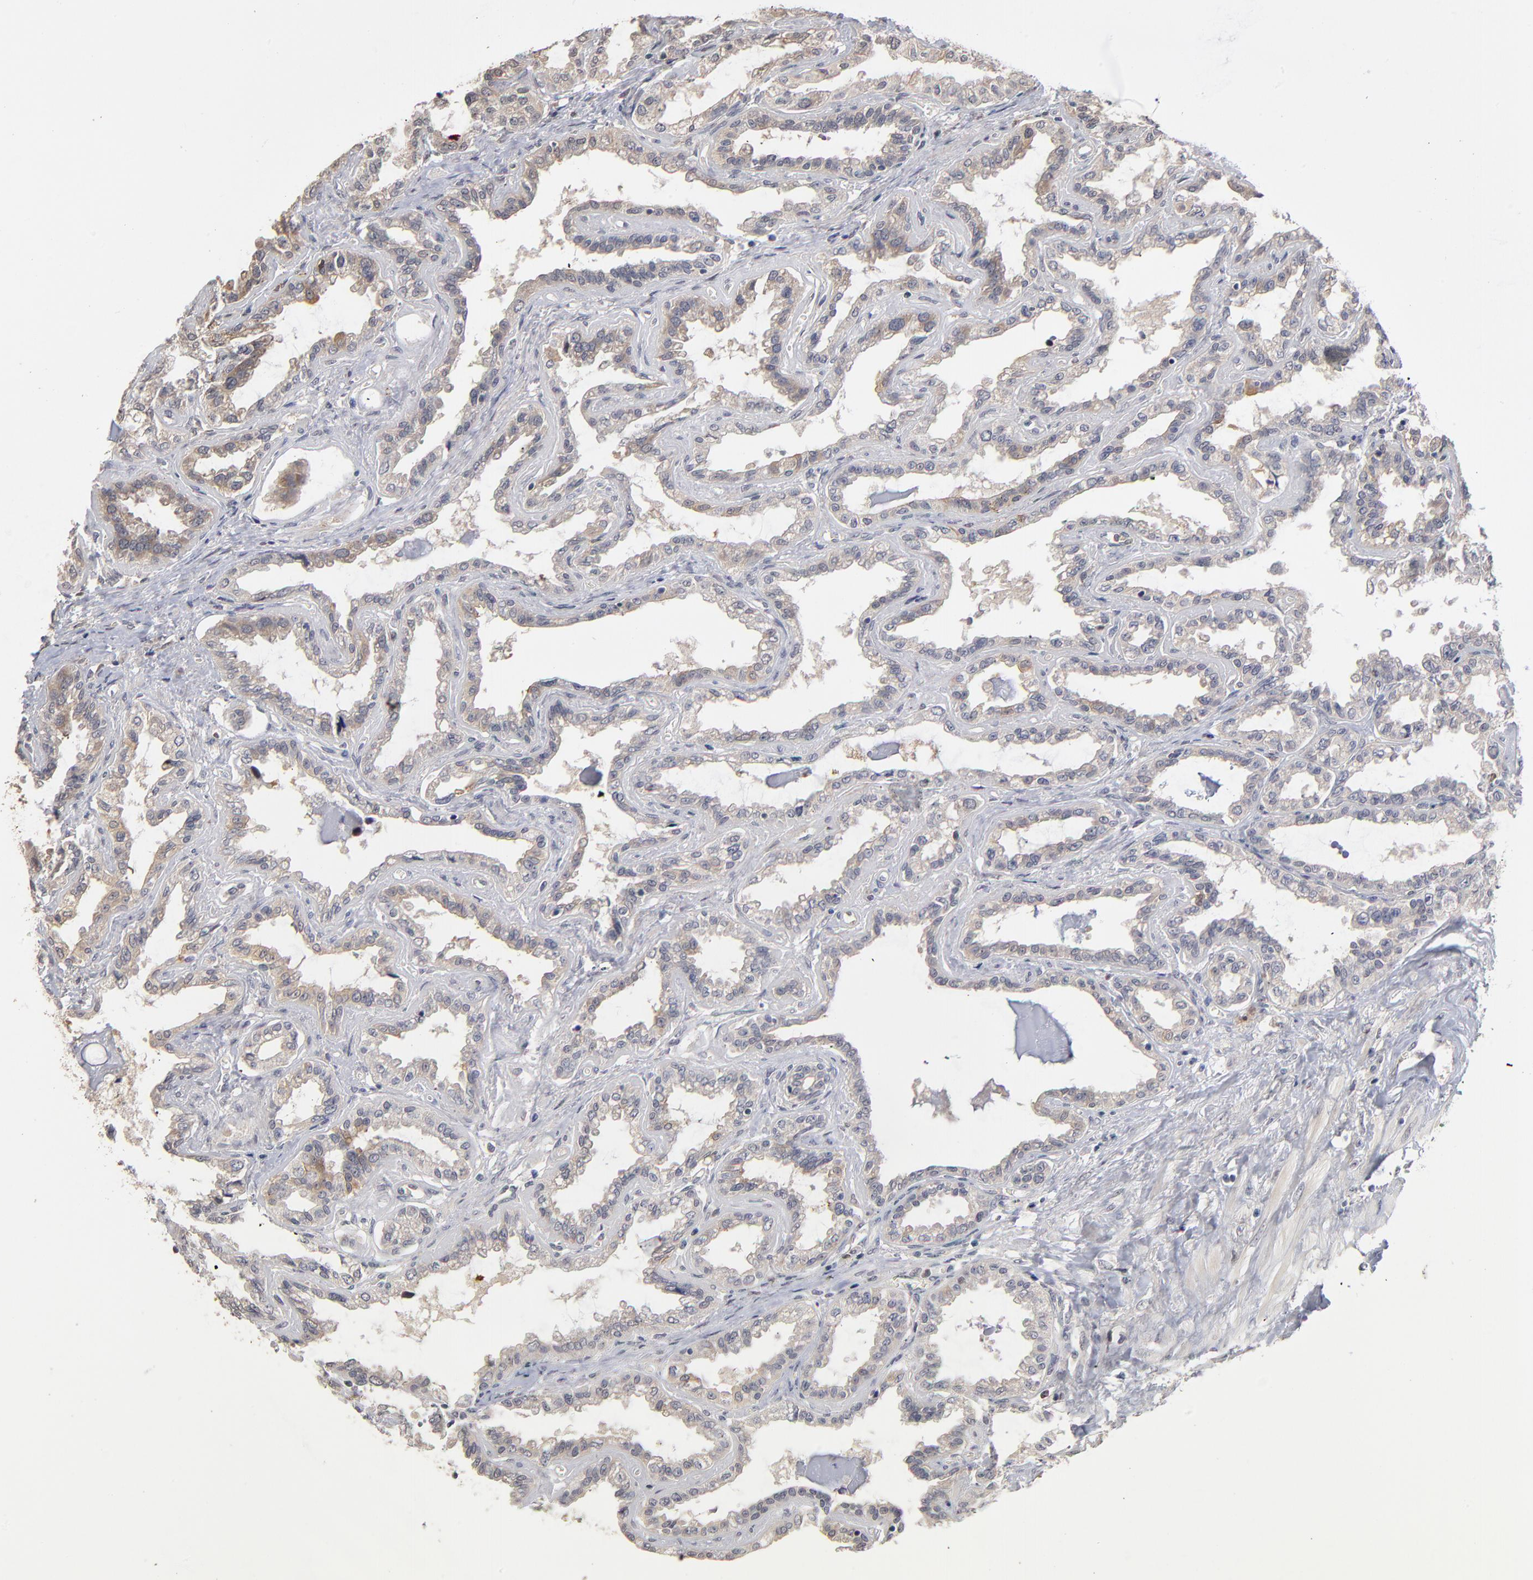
{"staining": {"intensity": "weak", "quantity": "25%-75%", "location": "cytoplasmic/membranous"}, "tissue": "seminal vesicle", "cell_type": "Glandular cells", "image_type": "normal", "snomed": [{"axis": "morphology", "description": "Normal tissue, NOS"}, {"axis": "morphology", "description": "Inflammation, NOS"}, {"axis": "topography", "description": "Urinary bladder"}, {"axis": "topography", "description": "Prostate"}, {"axis": "topography", "description": "Seminal veicle"}], "caption": "IHC of benign seminal vesicle demonstrates low levels of weak cytoplasmic/membranous staining in about 25%-75% of glandular cells.", "gene": "ASB8", "patient": {"sex": "male", "age": 82}}